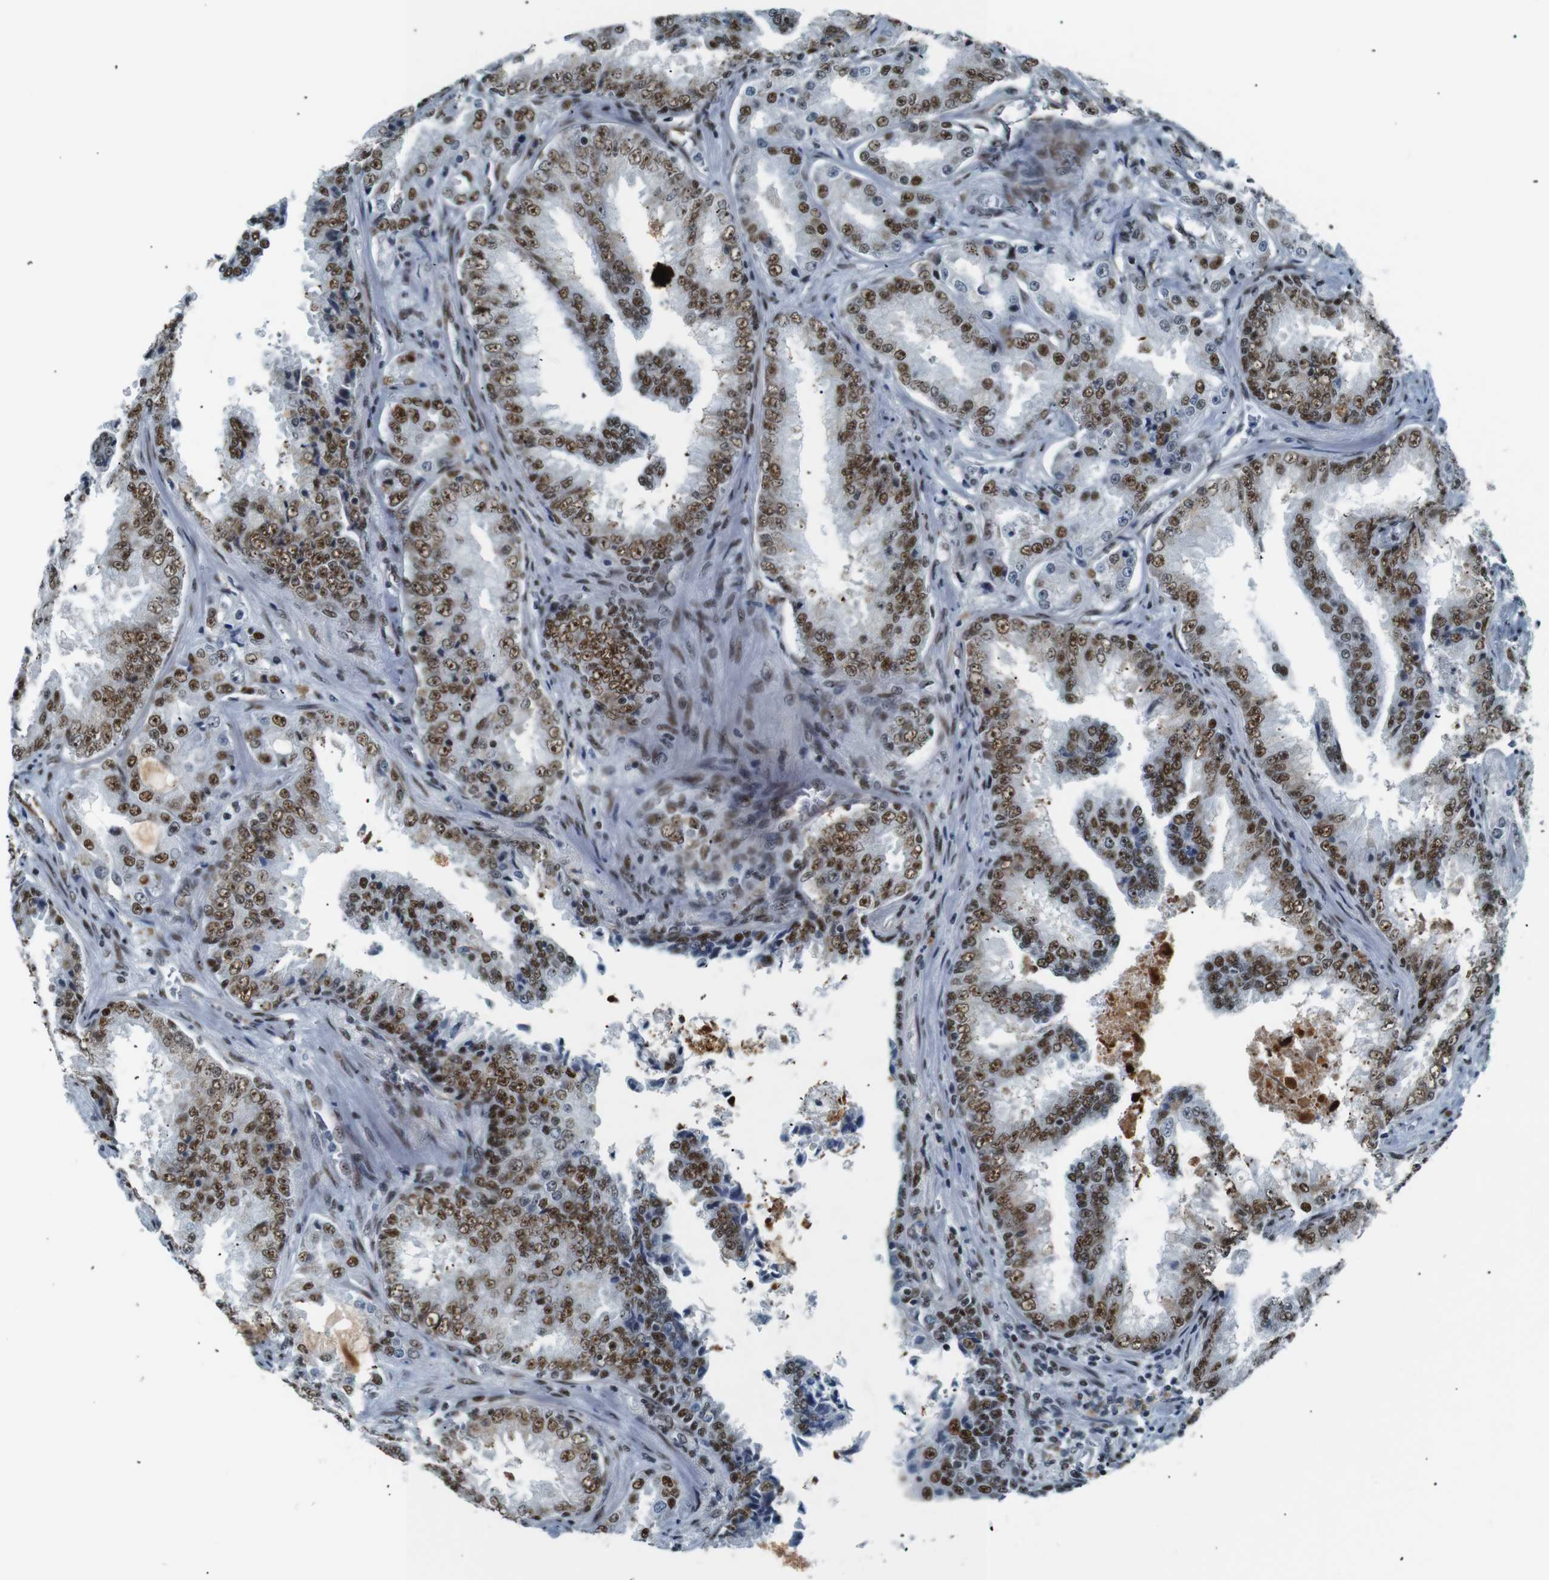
{"staining": {"intensity": "moderate", "quantity": ">75%", "location": "nuclear"}, "tissue": "prostate cancer", "cell_type": "Tumor cells", "image_type": "cancer", "snomed": [{"axis": "morphology", "description": "Adenocarcinoma, High grade"}, {"axis": "topography", "description": "Prostate"}], "caption": "Human prostate adenocarcinoma (high-grade) stained with a protein marker demonstrates moderate staining in tumor cells.", "gene": "HEXIM1", "patient": {"sex": "male", "age": 73}}